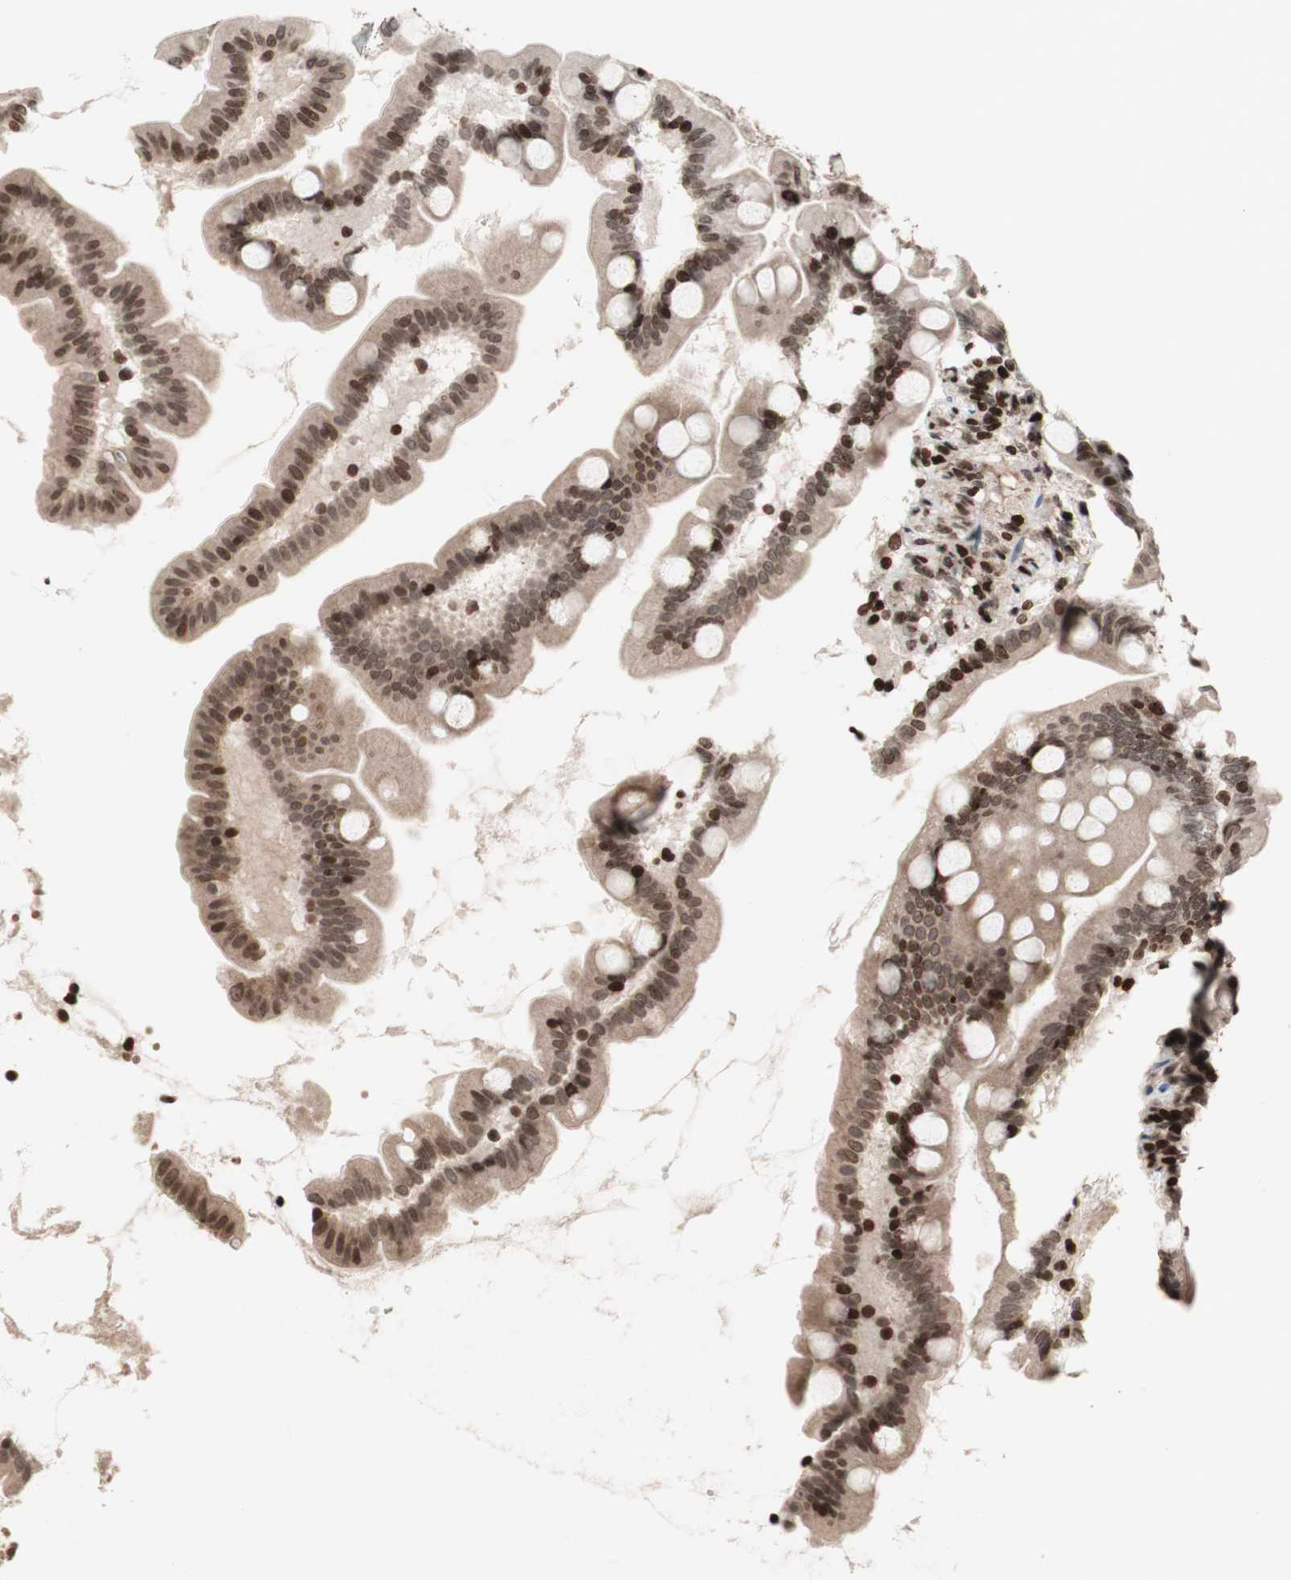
{"staining": {"intensity": "moderate", "quantity": ">75%", "location": "cytoplasmic/membranous,nuclear"}, "tissue": "small intestine", "cell_type": "Glandular cells", "image_type": "normal", "snomed": [{"axis": "morphology", "description": "Normal tissue, NOS"}, {"axis": "topography", "description": "Small intestine"}], "caption": "This photomicrograph displays immunohistochemistry staining of unremarkable small intestine, with medium moderate cytoplasmic/membranous,nuclear positivity in about >75% of glandular cells.", "gene": "POLA1", "patient": {"sex": "female", "age": 56}}